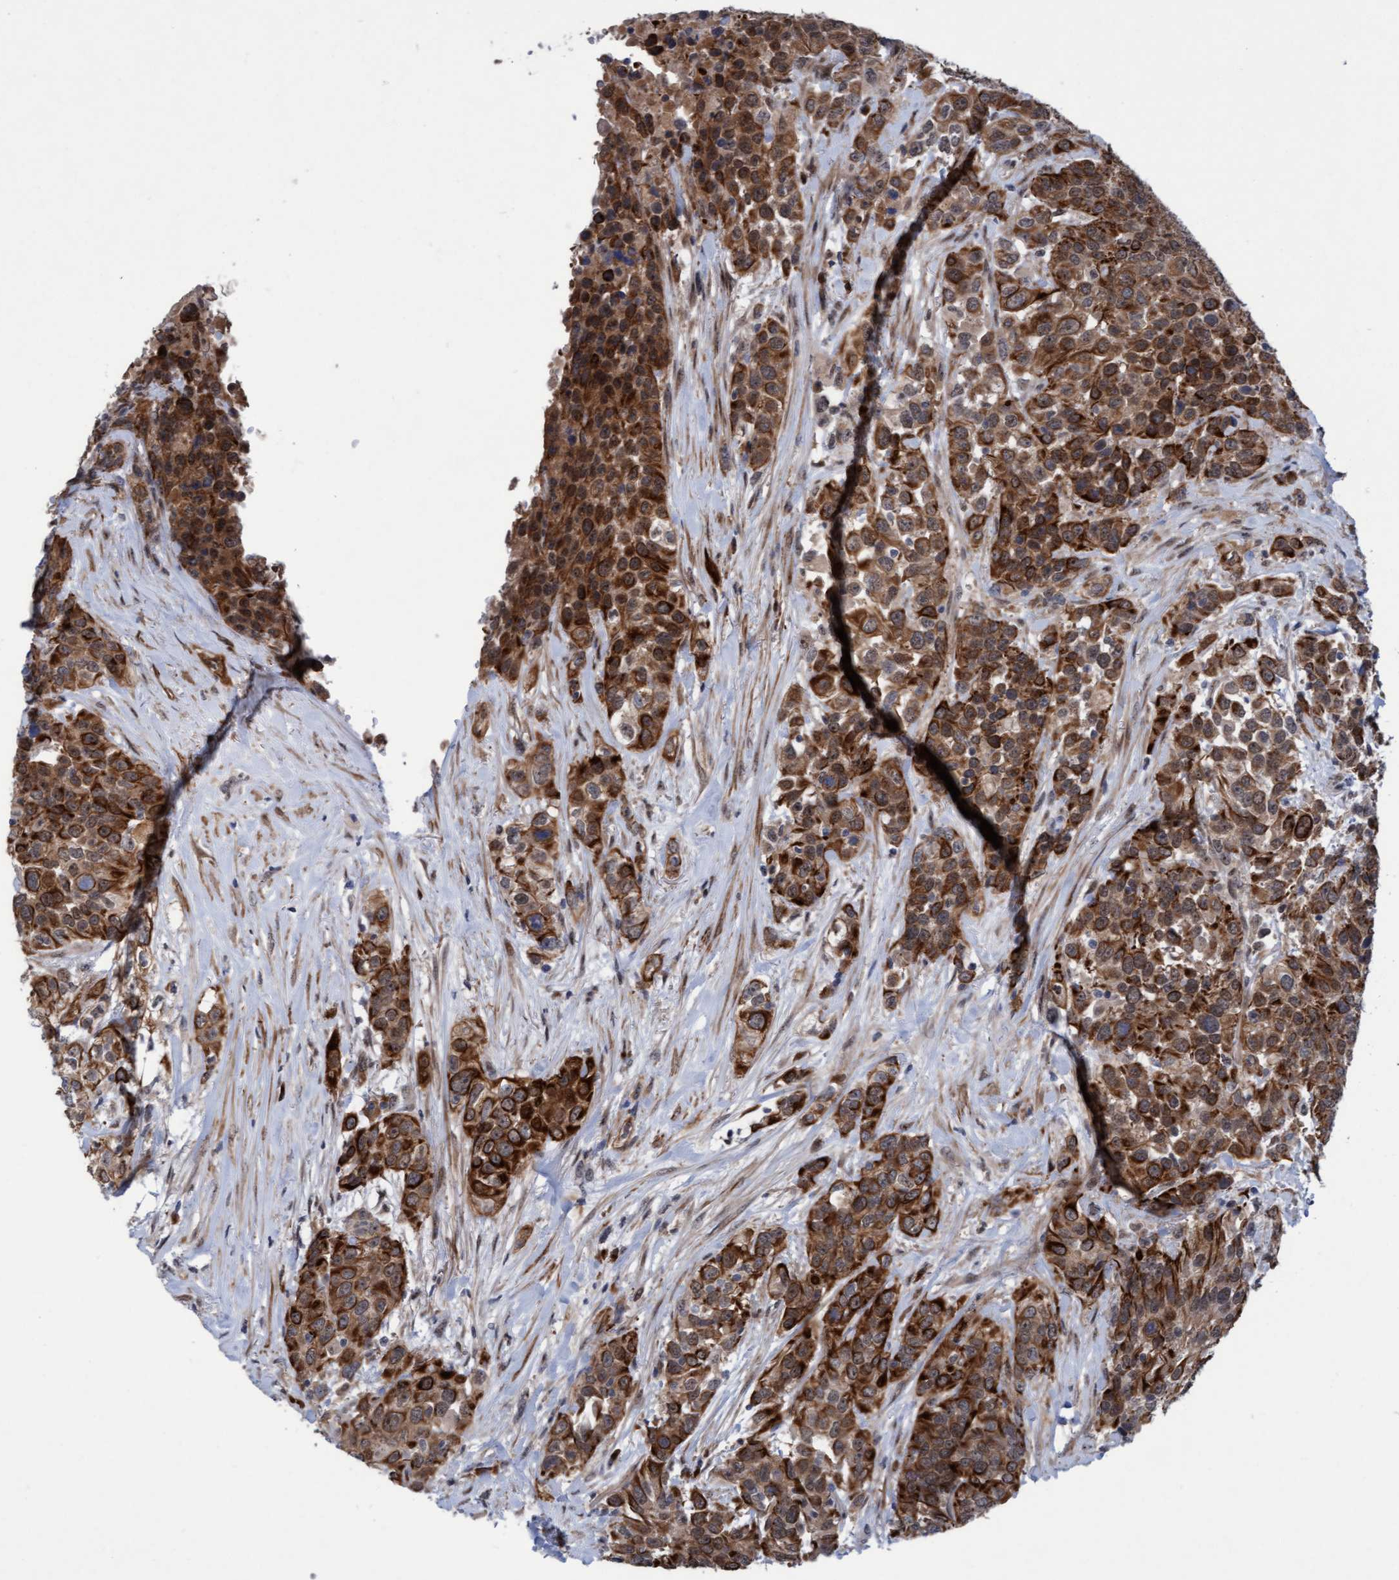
{"staining": {"intensity": "moderate", "quantity": ">75%", "location": "cytoplasmic/membranous"}, "tissue": "urothelial cancer", "cell_type": "Tumor cells", "image_type": "cancer", "snomed": [{"axis": "morphology", "description": "Urothelial carcinoma, High grade"}, {"axis": "topography", "description": "Urinary bladder"}], "caption": "Moderate cytoplasmic/membranous protein positivity is present in about >75% of tumor cells in high-grade urothelial carcinoma.", "gene": "RAP1GAP2", "patient": {"sex": "female", "age": 80}}